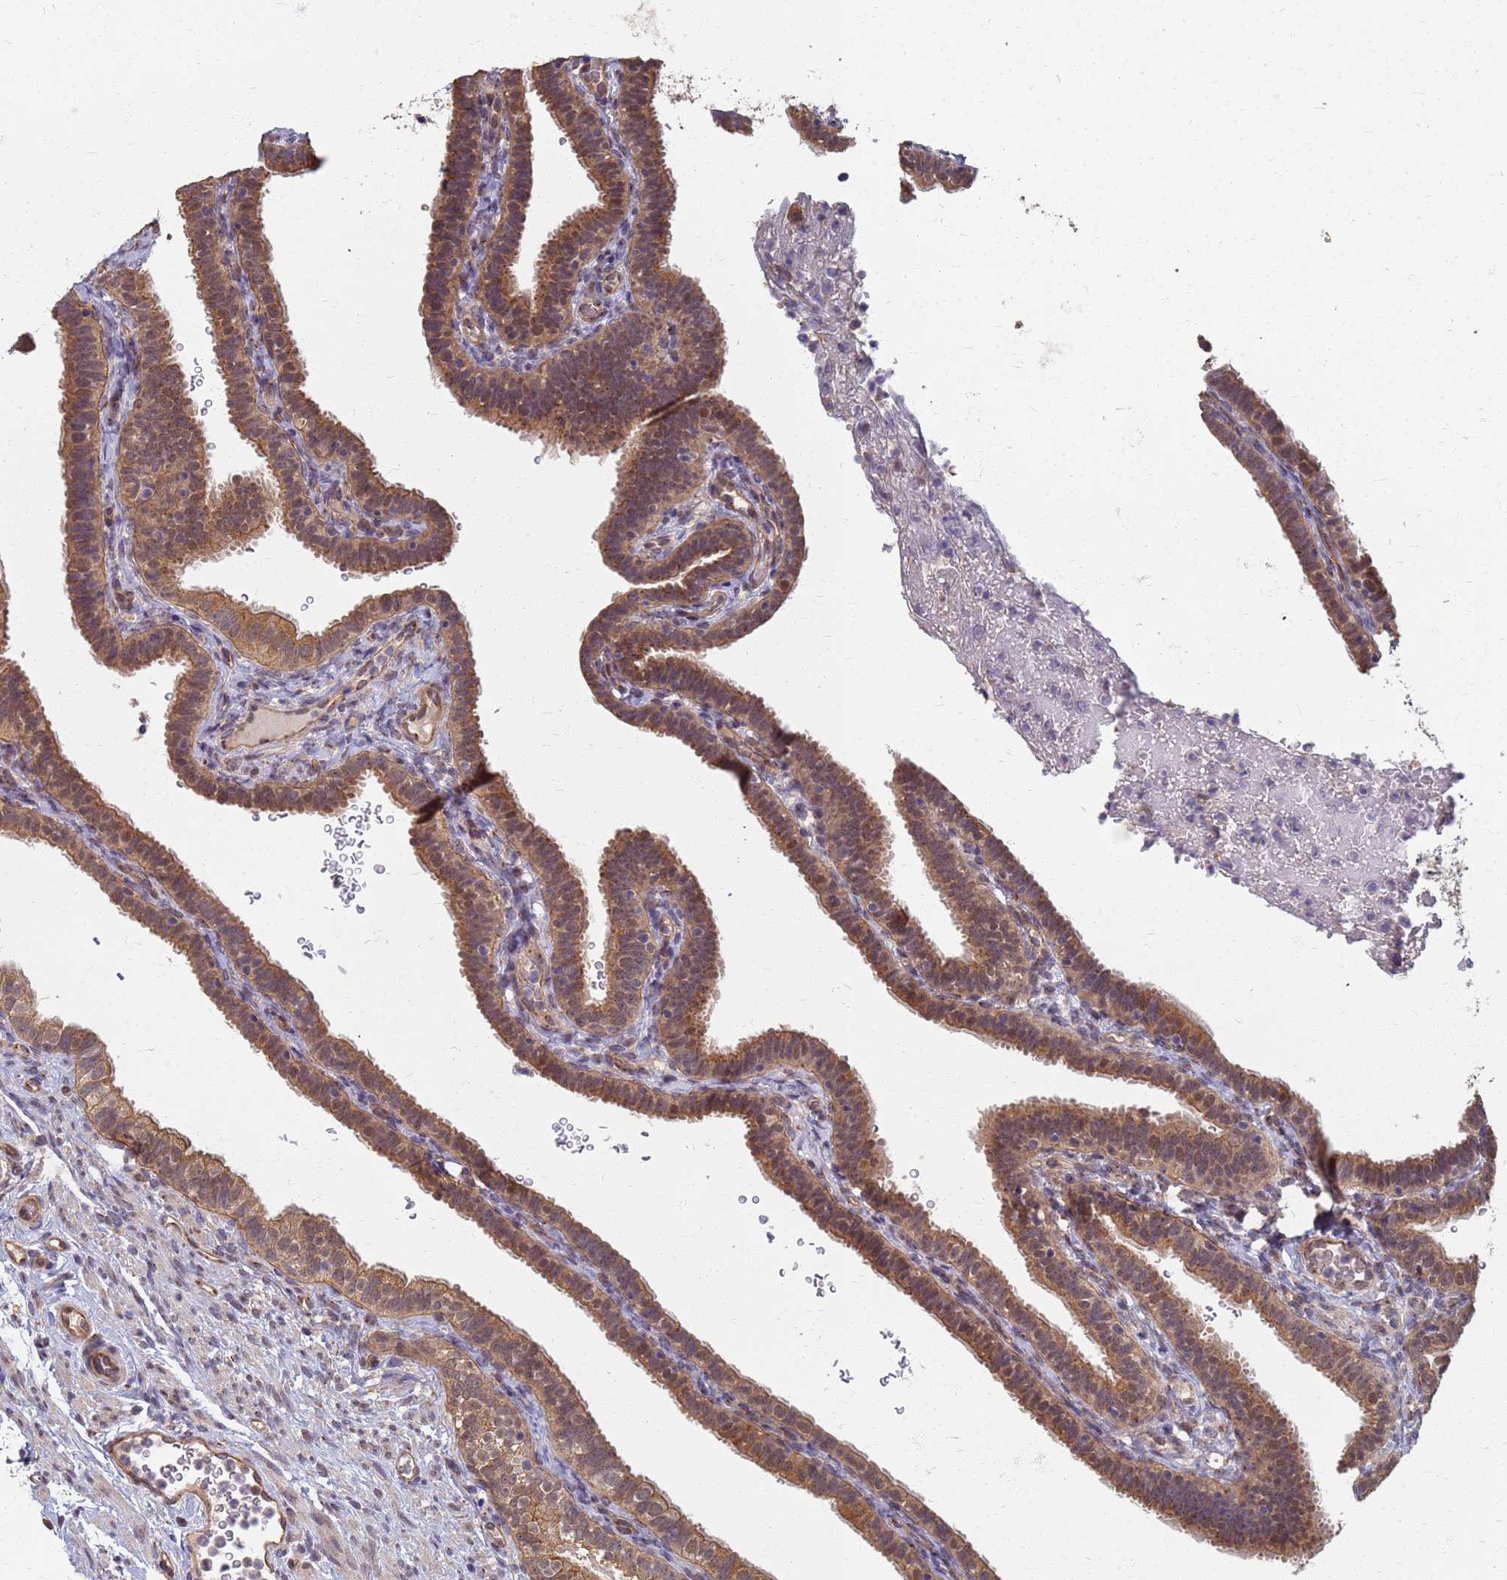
{"staining": {"intensity": "moderate", "quantity": ">75%", "location": "cytoplasmic/membranous,nuclear"}, "tissue": "fallopian tube", "cell_type": "Glandular cells", "image_type": "normal", "snomed": [{"axis": "morphology", "description": "Normal tissue, NOS"}, {"axis": "topography", "description": "Fallopian tube"}], "caption": "Fallopian tube stained with immunohistochemistry (IHC) displays moderate cytoplasmic/membranous,nuclear expression in about >75% of glandular cells.", "gene": "ITGB4", "patient": {"sex": "female", "age": 41}}